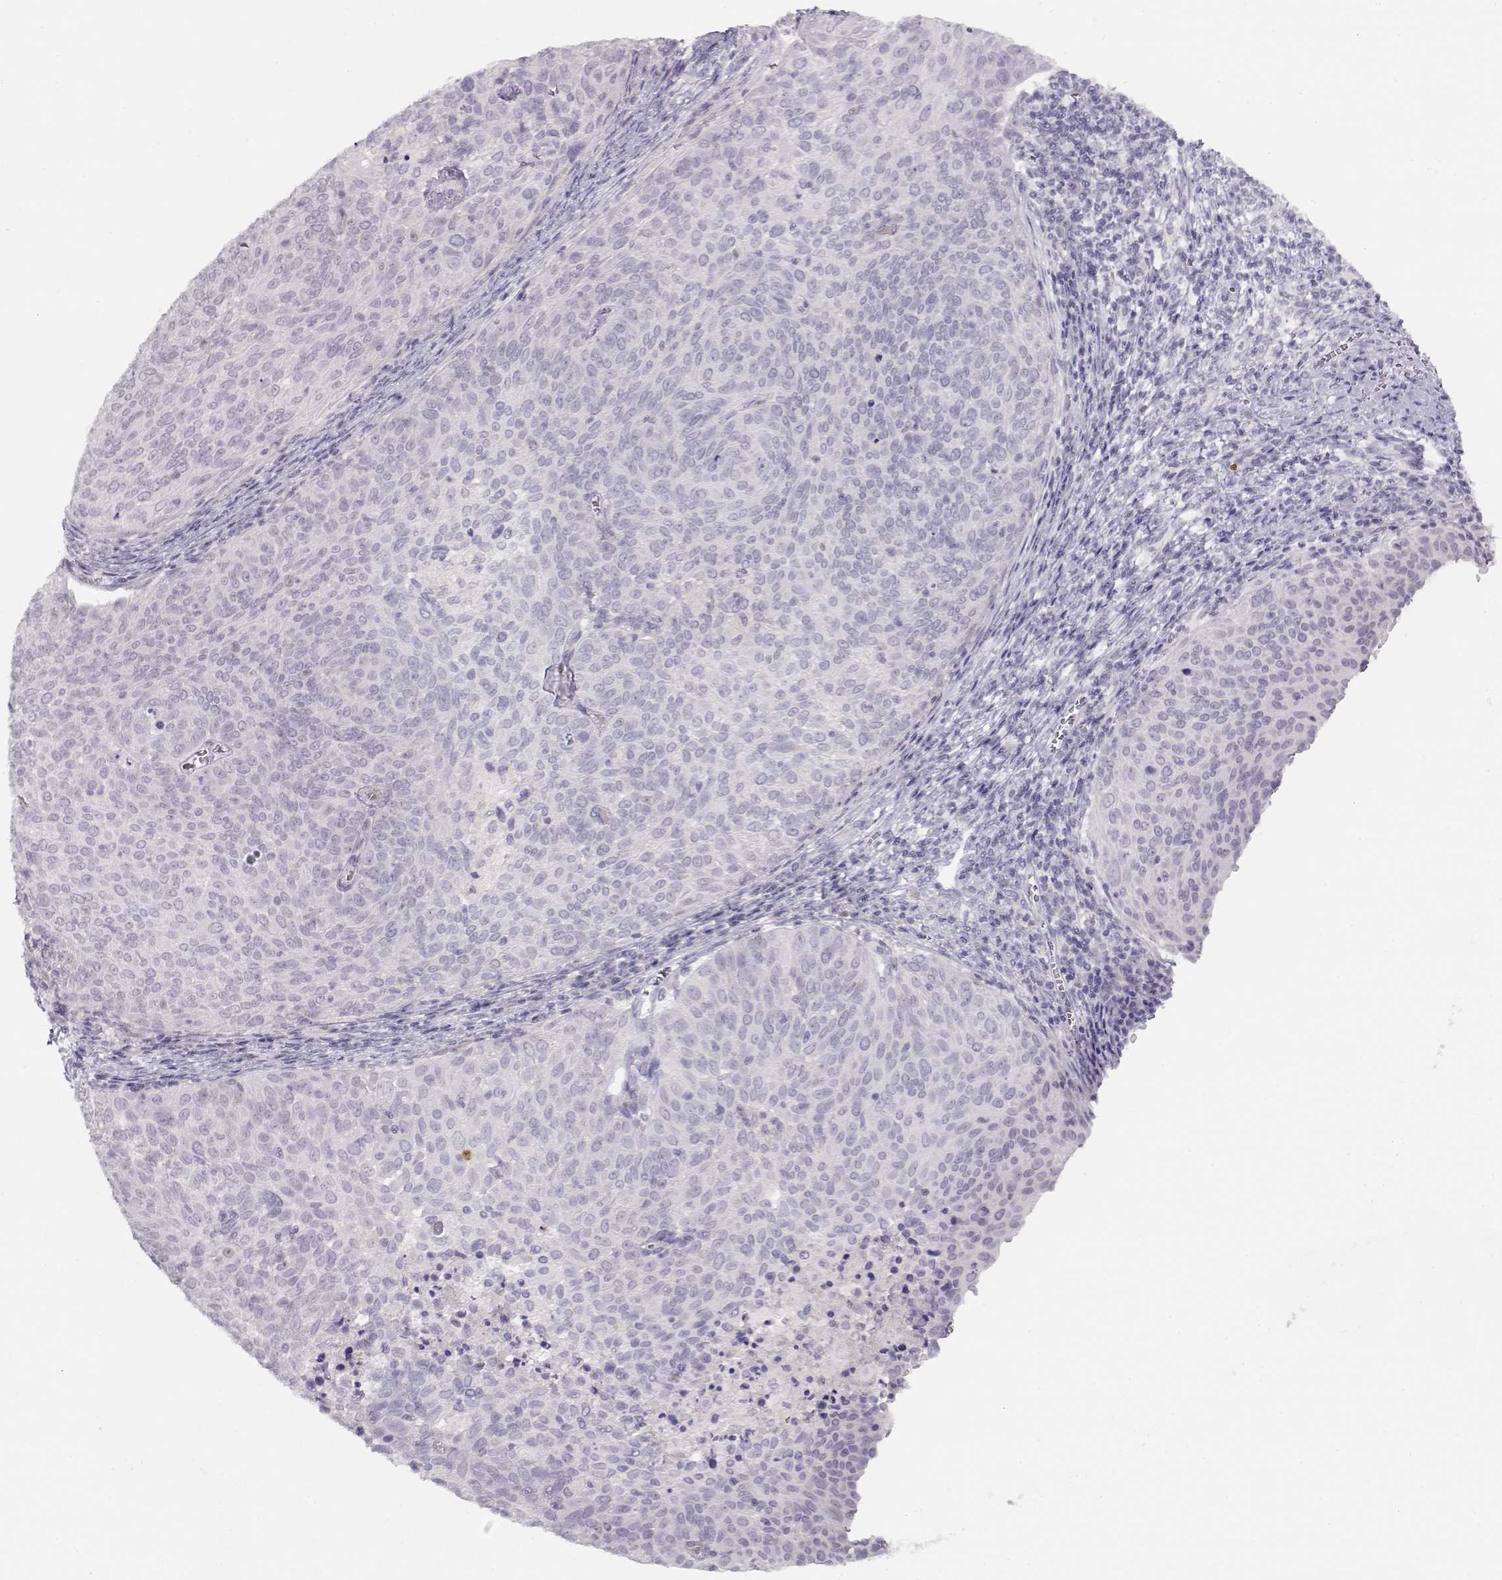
{"staining": {"intensity": "negative", "quantity": "none", "location": "none"}, "tissue": "cervical cancer", "cell_type": "Tumor cells", "image_type": "cancer", "snomed": [{"axis": "morphology", "description": "Squamous cell carcinoma, NOS"}, {"axis": "topography", "description": "Cervix"}], "caption": "The photomicrograph displays no staining of tumor cells in cervical cancer (squamous cell carcinoma).", "gene": "IMPG1", "patient": {"sex": "female", "age": 39}}